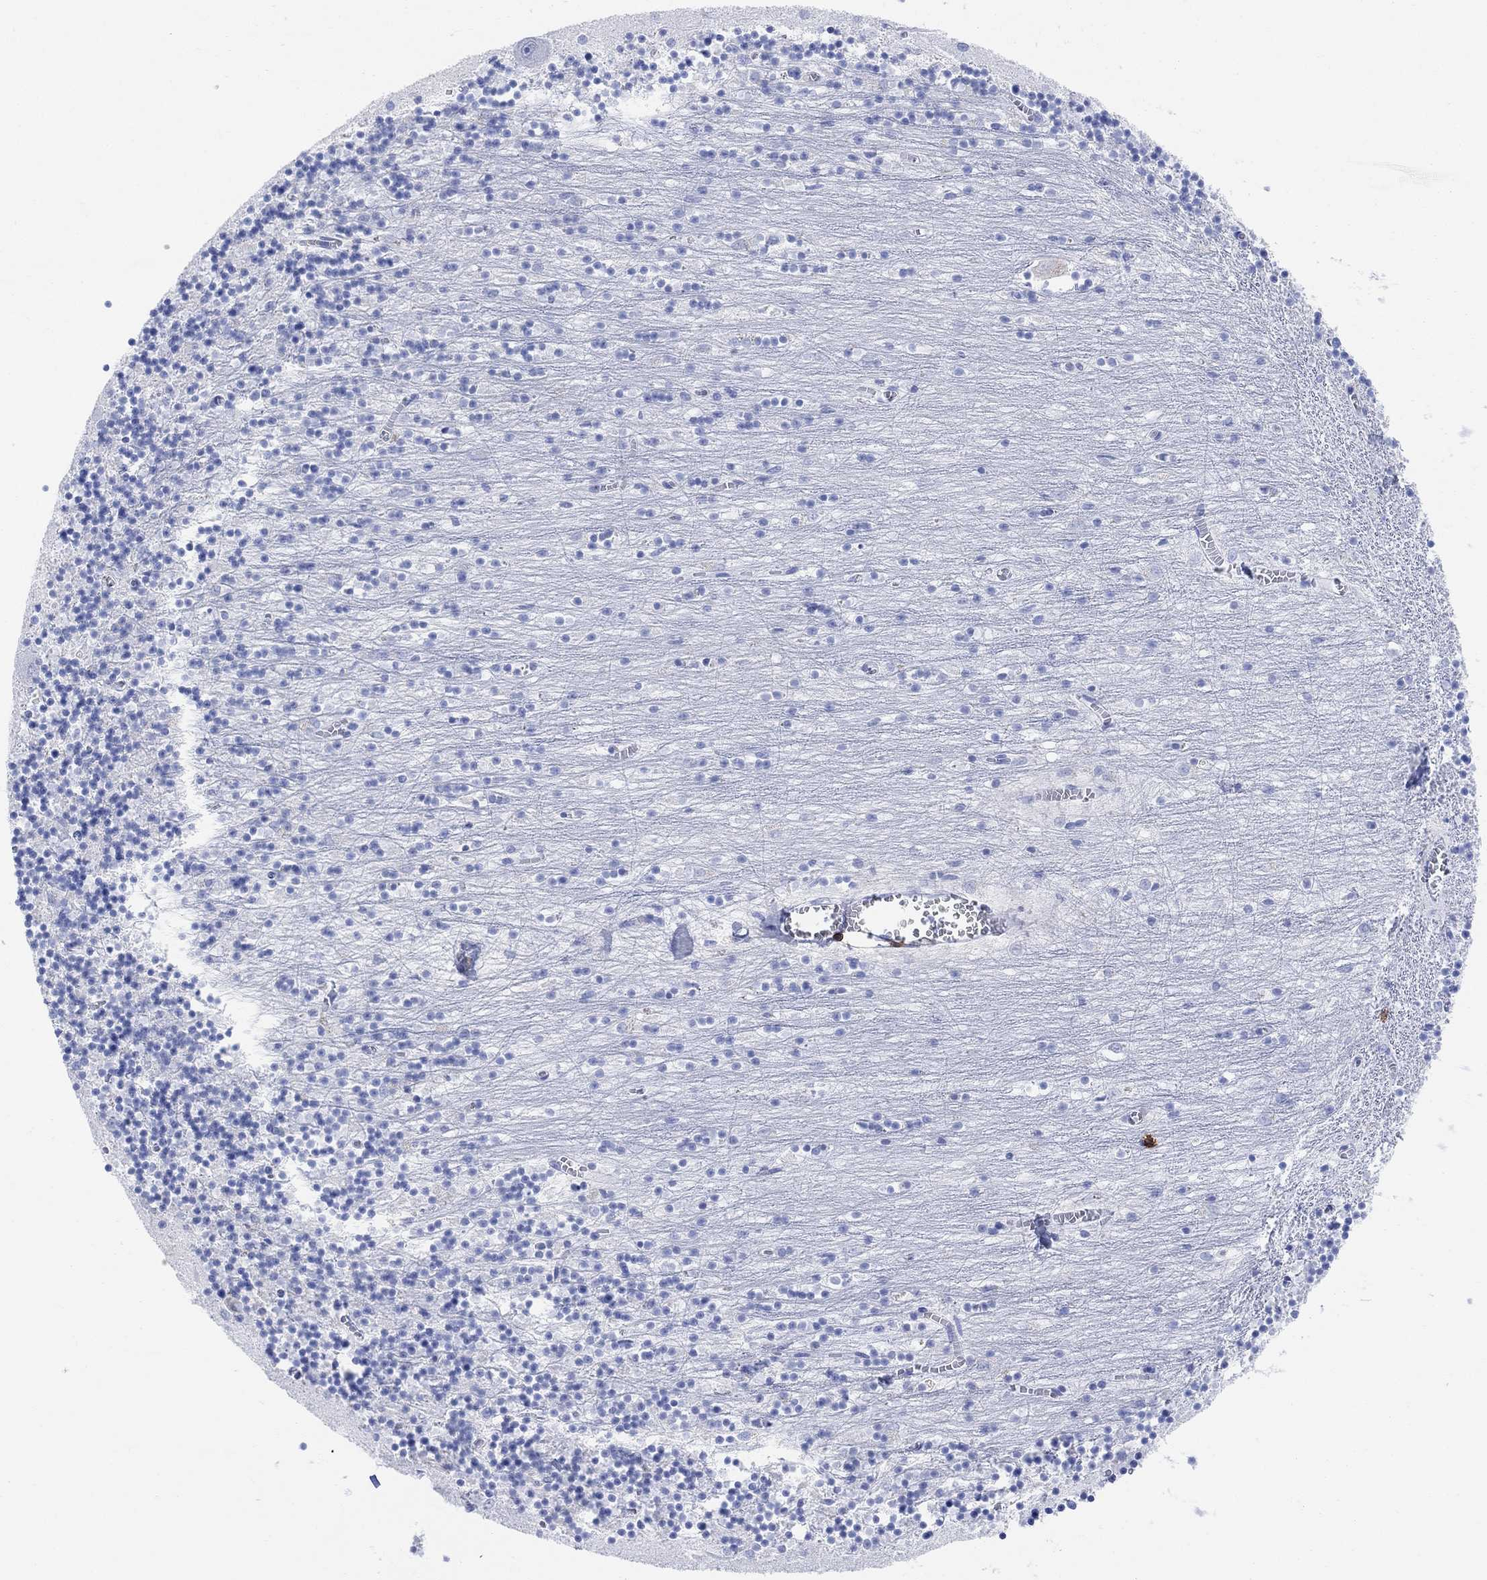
{"staining": {"intensity": "negative", "quantity": "none", "location": "none"}, "tissue": "cerebellum", "cell_type": "Cells in granular layer", "image_type": "normal", "snomed": [{"axis": "morphology", "description": "Normal tissue, NOS"}, {"axis": "topography", "description": "Cerebellum"}], "caption": "The photomicrograph shows no significant expression in cells in granular layer of cerebellum. (DAB immunohistochemistry (IHC) with hematoxylin counter stain).", "gene": "GPR65", "patient": {"sex": "female", "age": 64}}